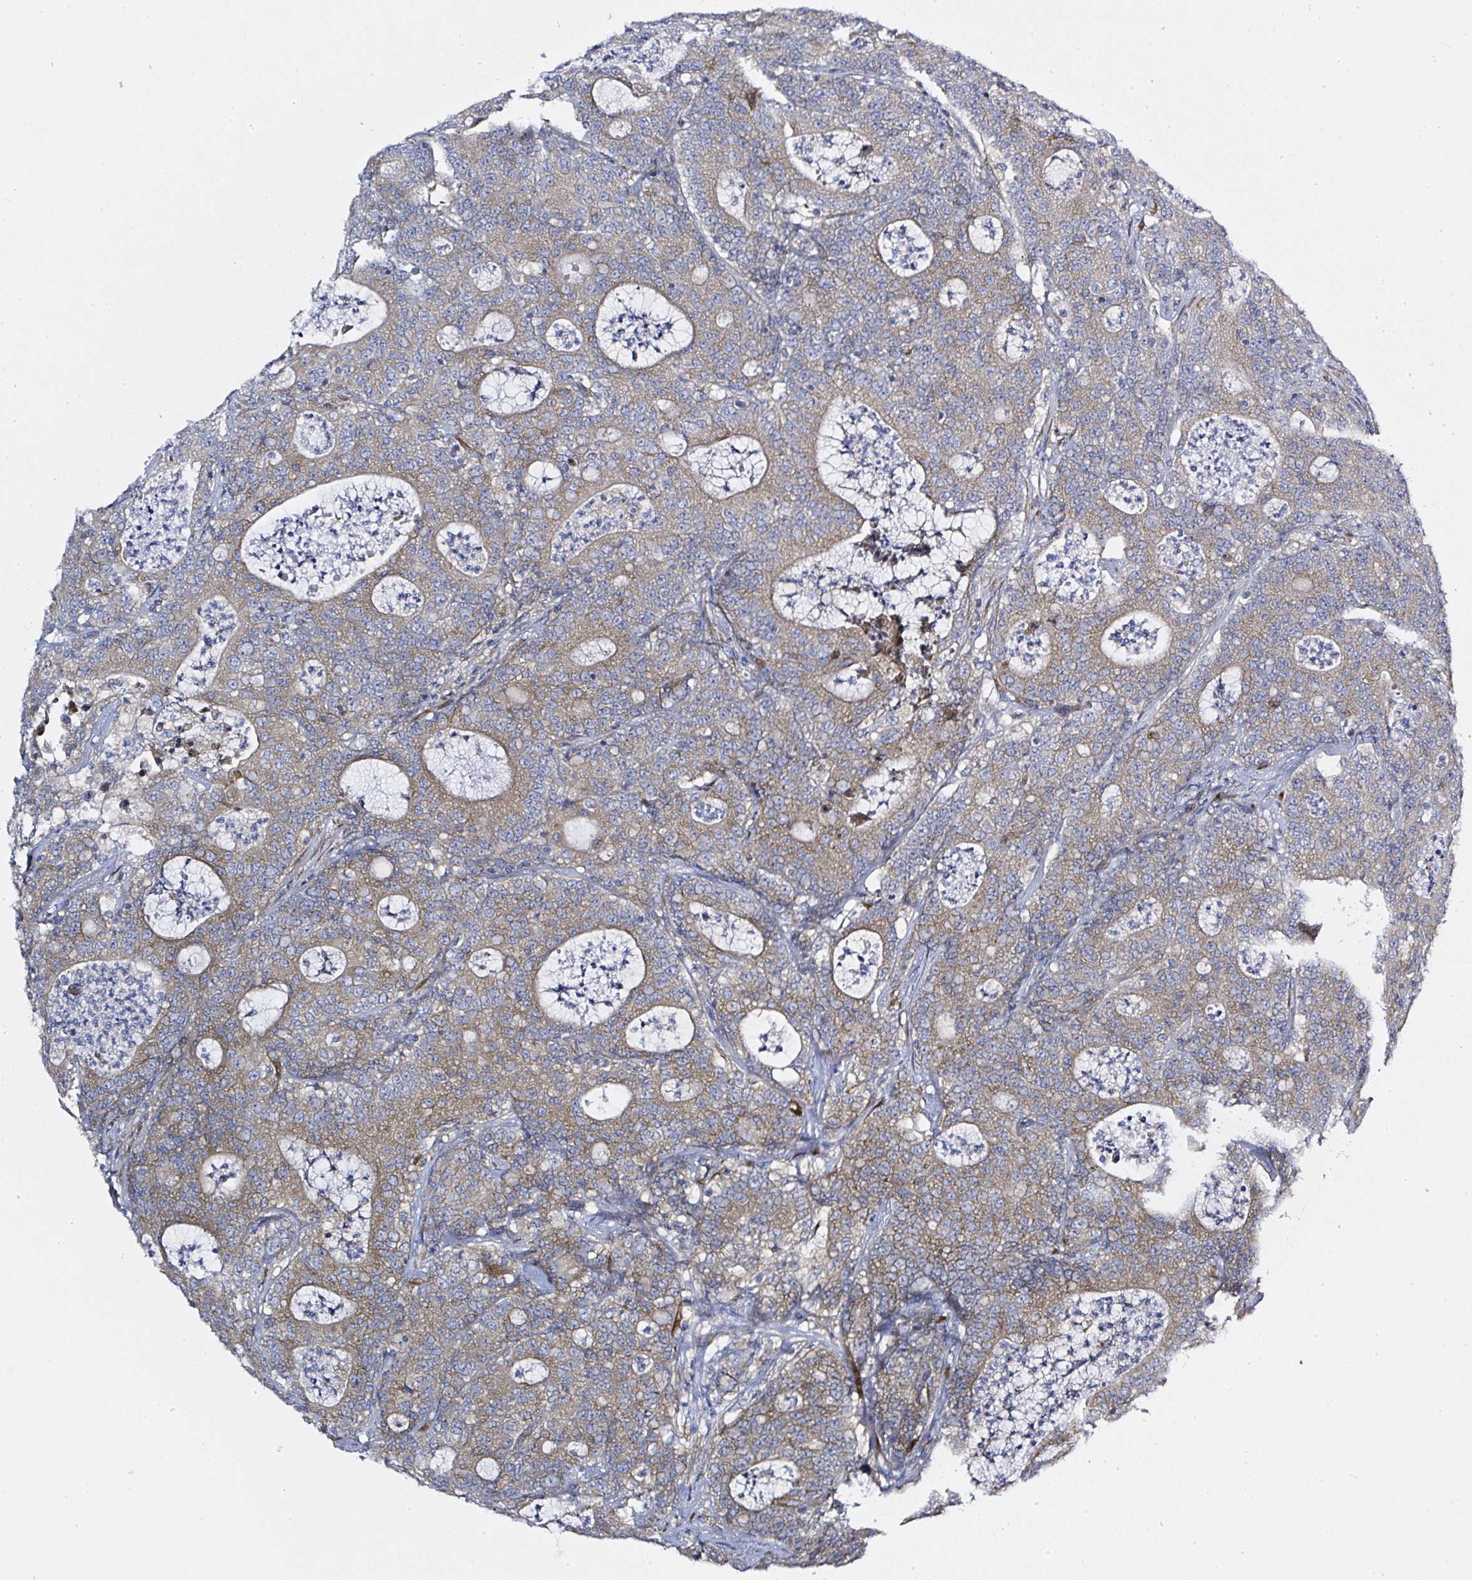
{"staining": {"intensity": "moderate", "quantity": ">75%", "location": "cytoplasmic/membranous"}, "tissue": "colorectal cancer", "cell_type": "Tumor cells", "image_type": "cancer", "snomed": [{"axis": "morphology", "description": "Adenocarcinoma, NOS"}, {"axis": "topography", "description": "Colon"}], "caption": "The micrograph reveals immunohistochemical staining of colorectal cancer. There is moderate cytoplasmic/membranous expression is appreciated in about >75% of tumor cells.", "gene": "MLX", "patient": {"sex": "male", "age": 83}}